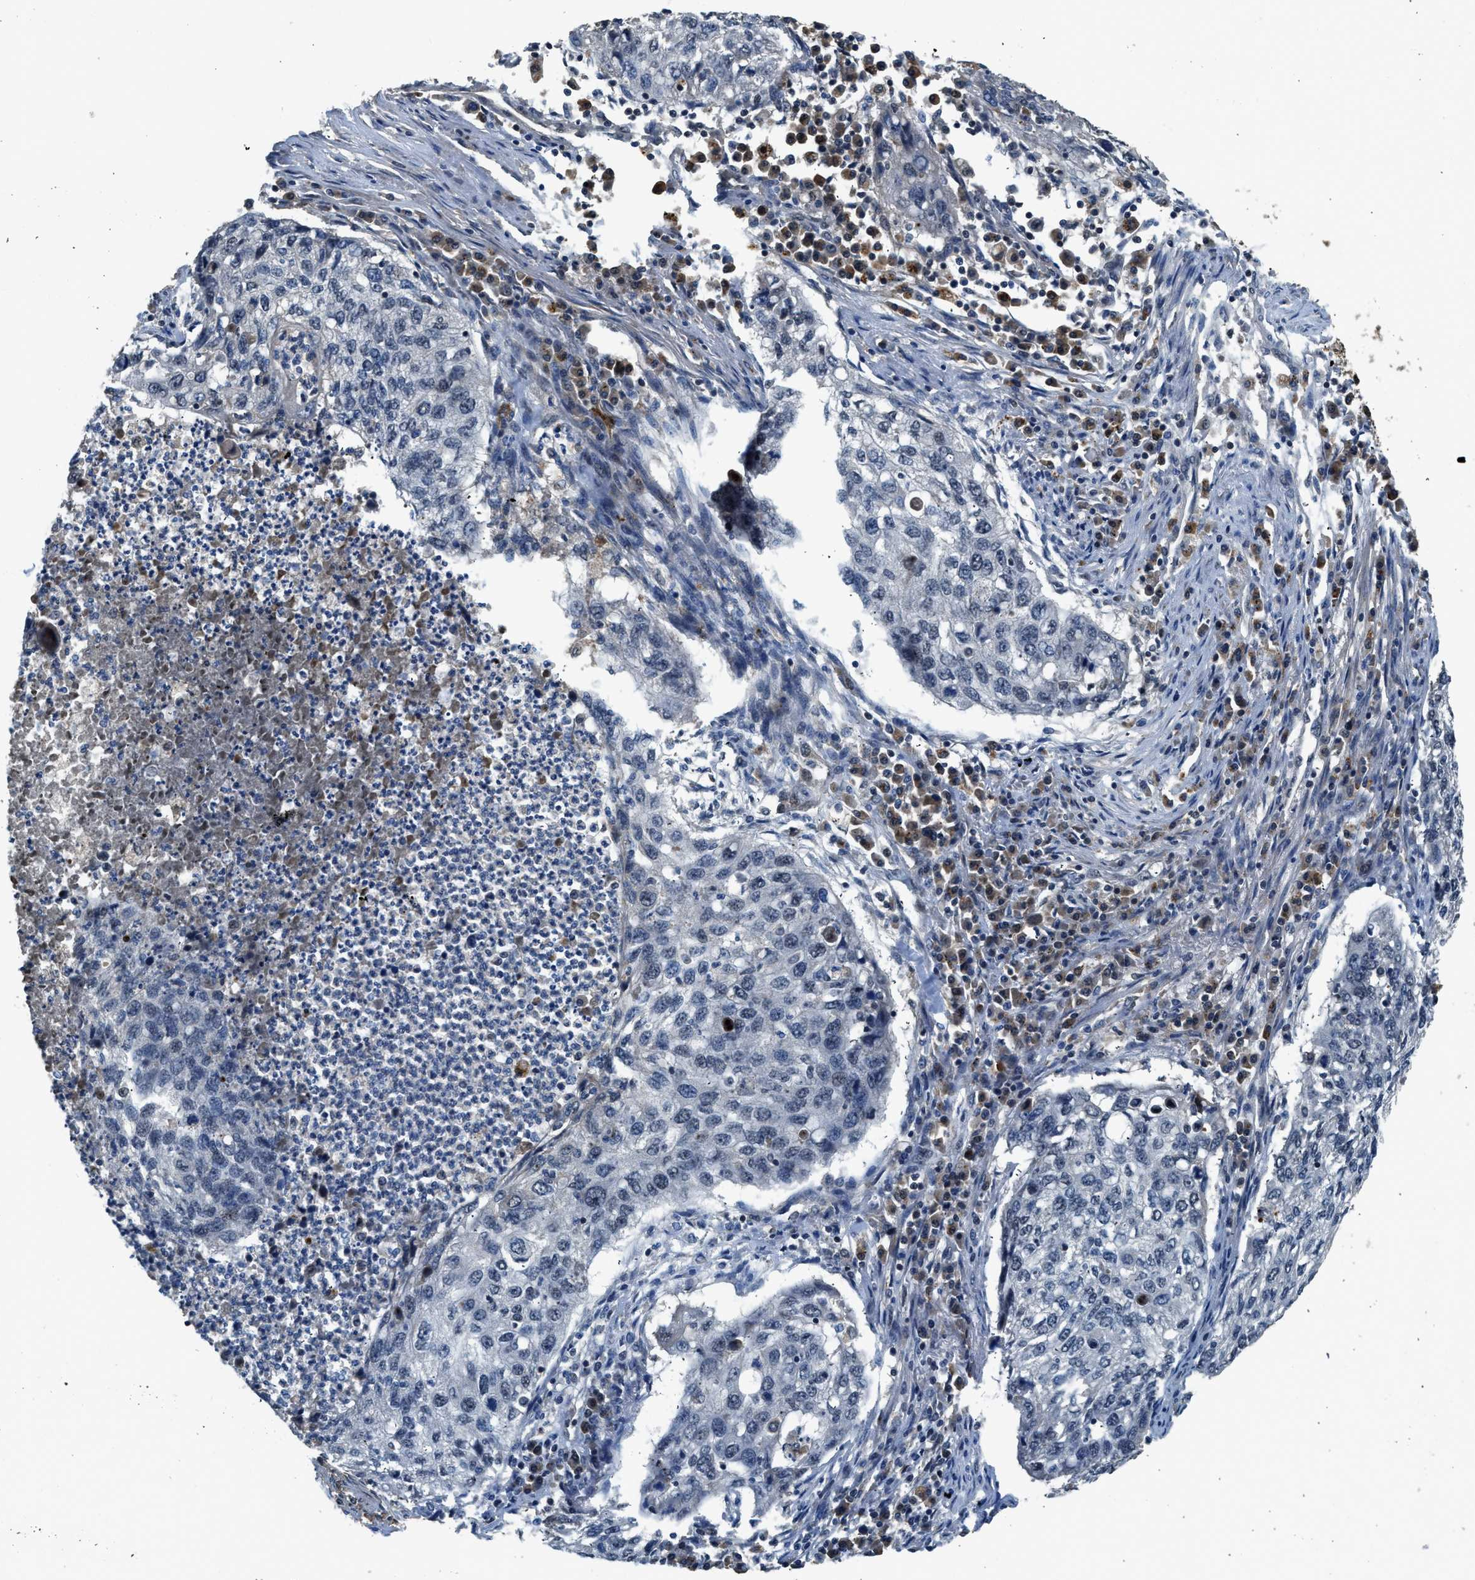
{"staining": {"intensity": "negative", "quantity": "none", "location": "none"}, "tissue": "lung cancer", "cell_type": "Tumor cells", "image_type": "cancer", "snomed": [{"axis": "morphology", "description": "Squamous cell carcinoma, NOS"}, {"axis": "topography", "description": "Lung"}], "caption": "IHC image of human lung cancer stained for a protein (brown), which shows no expression in tumor cells. (Brightfield microscopy of DAB immunohistochemistry (IHC) at high magnification).", "gene": "SLC15A4", "patient": {"sex": "female", "age": 63}}